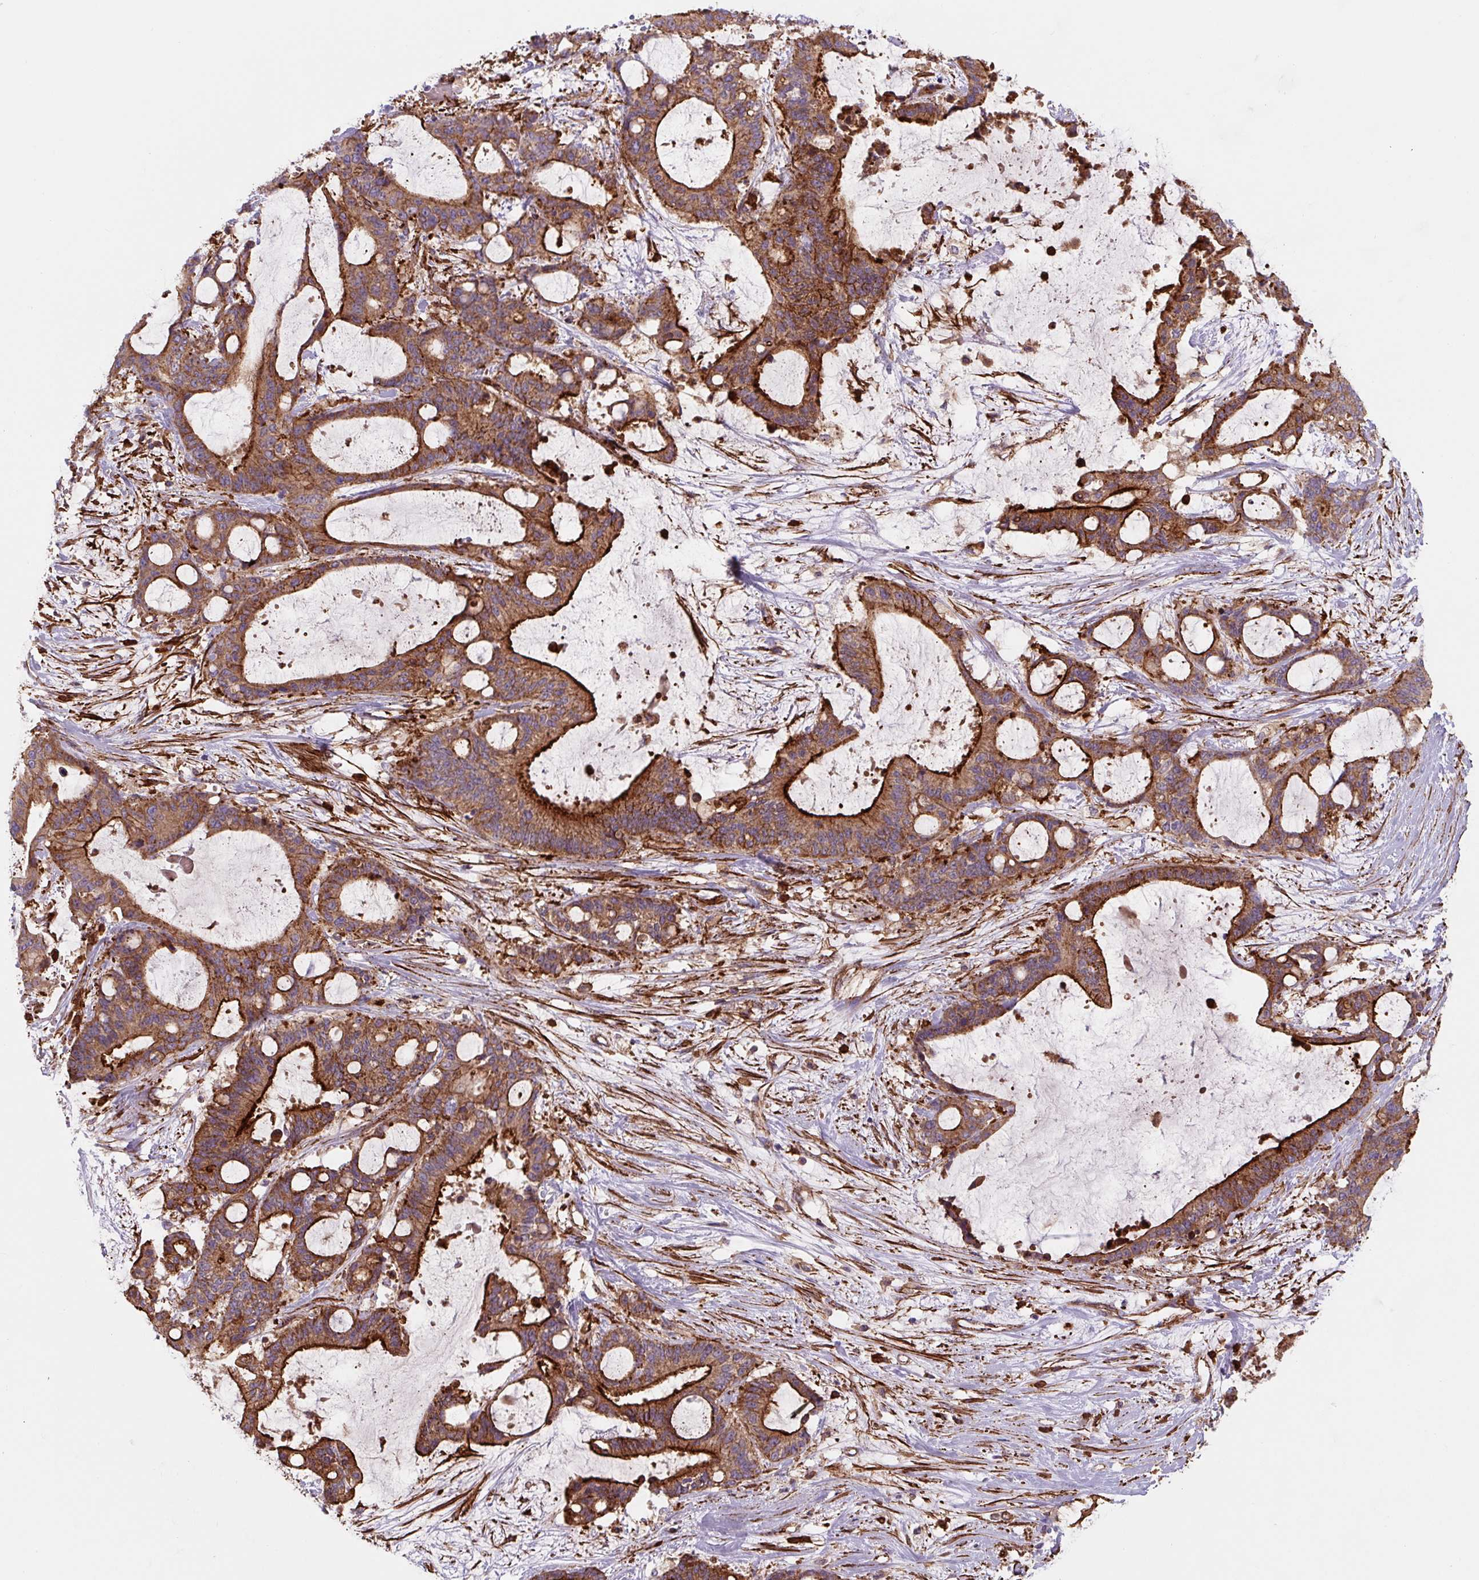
{"staining": {"intensity": "strong", "quantity": ">75%", "location": "cytoplasmic/membranous"}, "tissue": "liver cancer", "cell_type": "Tumor cells", "image_type": "cancer", "snomed": [{"axis": "morphology", "description": "Normal tissue, NOS"}, {"axis": "morphology", "description": "Cholangiocarcinoma"}, {"axis": "topography", "description": "Liver"}, {"axis": "topography", "description": "Peripheral nerve tissue"}], "caption": "High-power microscopy captured an immunohistochemistry photomicrograph of liver cancer, revealing strong cytoplasmic/membranous expression in about >75% of tumor cells.", "gene": "DHFR2", "patient": {"sex": "female", "age": 73}}